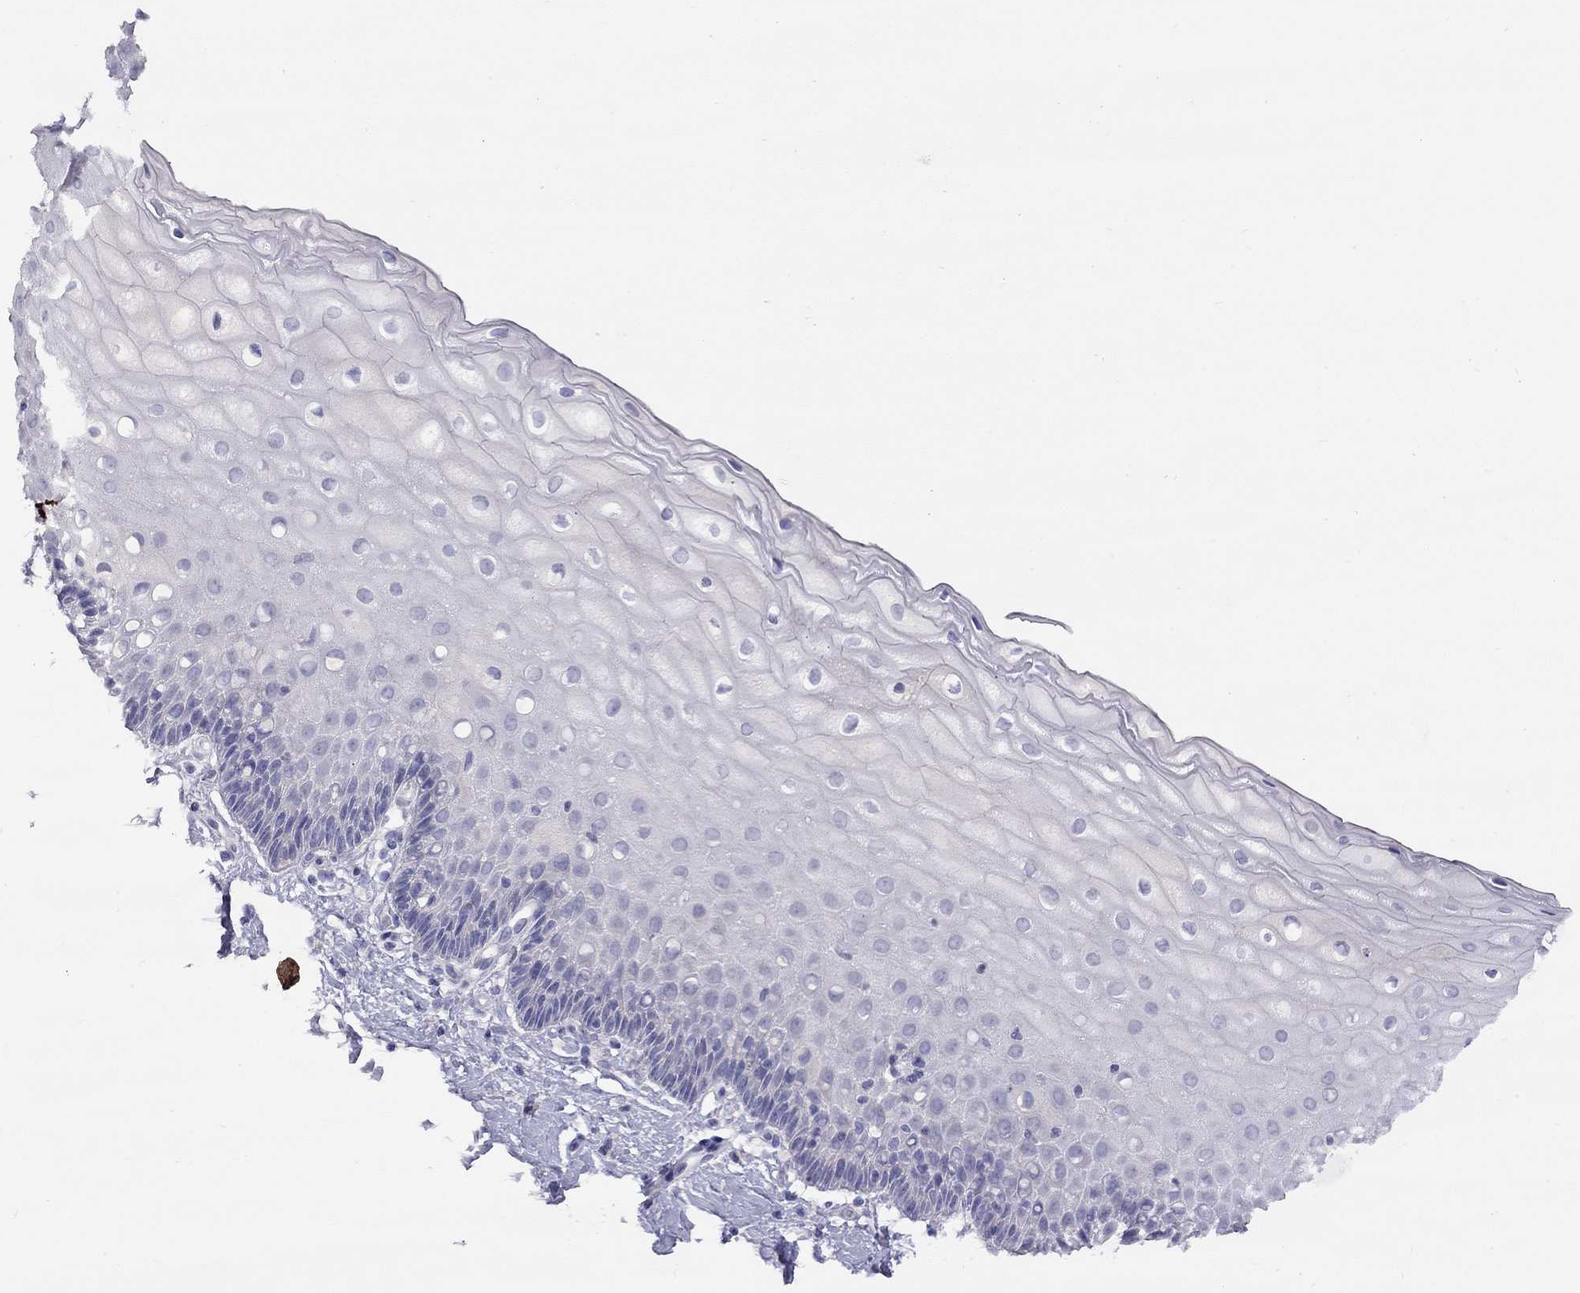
{"staining": {"intensity": "negative", "quantity": "none", "location": "none"}, "tissue": "cervix", "cell_type": "Glandular cells", "image_type": "normal", "snomed": [{"axis": "morphology", "description": "Normal tissue, NOS"}, {"axis": "topography", "description": "Cervix"}], "caption": "IHC photomicrograph of normal cervix: cervix stained with DAB (3,3'-diaminobenzidine) reveals no significant protein positivity in glandular cells. Brightfield microscopy of IHC stained with DAB (brown) and hematoxylin (blue), captured at high magnification.", "gene": "CPNE4", "patient": {"sex": "female", "age": 37}}